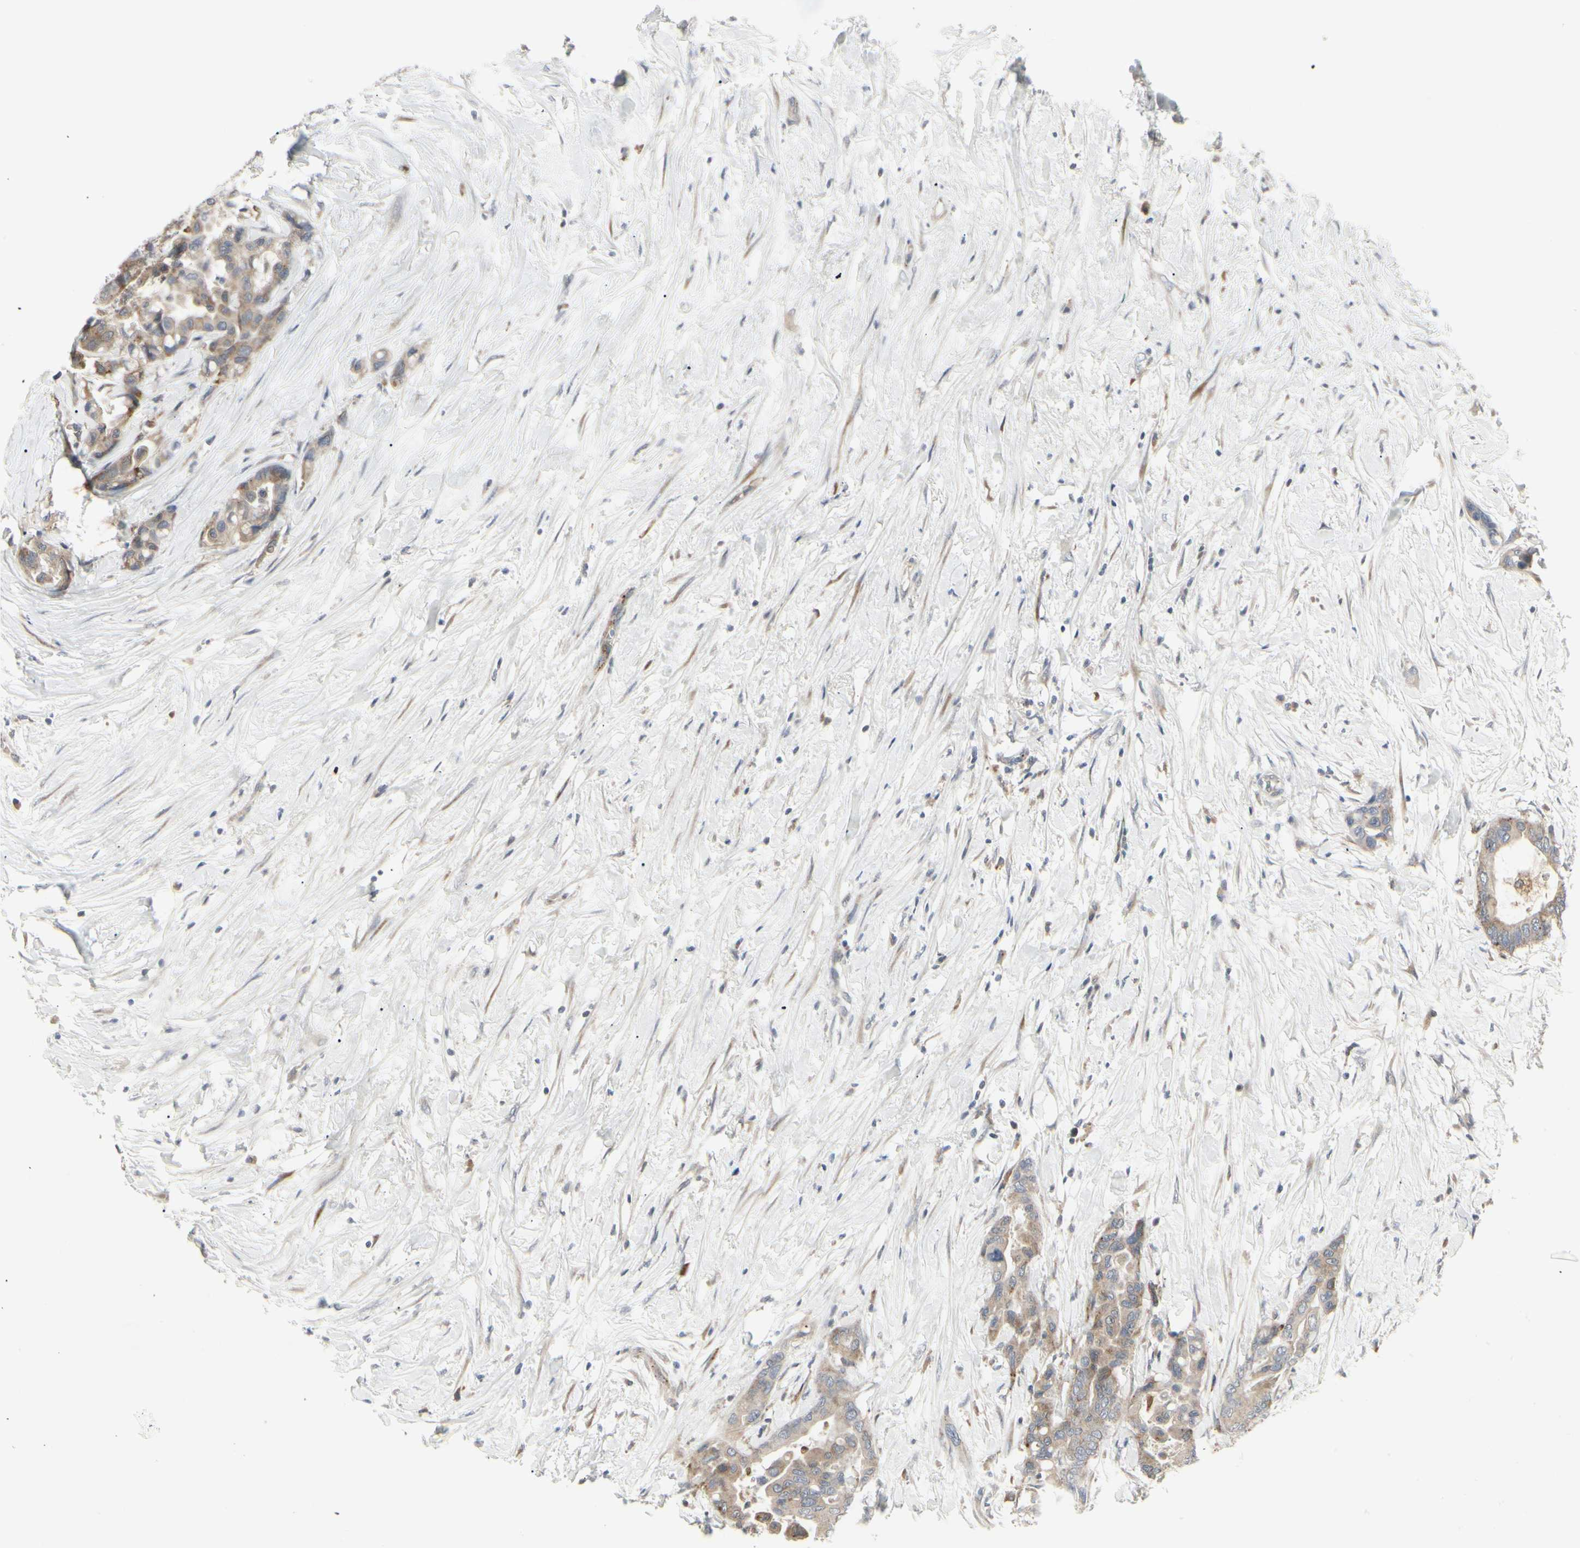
{"staining": {"intensity": "weak", "quantity": ">75%", "location": "cytoplasmic/membranous"}, "tissue": "colorectal cancer", "cell_type": "Tumor cells", "image_type": "cancer", "snomed": [{"axis": "morphology", "description": "Normal tissue, NOS"}, {"axis": "morphology", "description": "Adenocarcinoma, NOS"}, {"axis": "topography", "description": "Colon"}], "caption": "Colorectal cancer (adenocarcinoma) stained for a protein exhibits weak cytoplasmic/membranous positivity in tumor cells.", "gene": "GRN", "patient": {"sex": "male", "age": 82}}